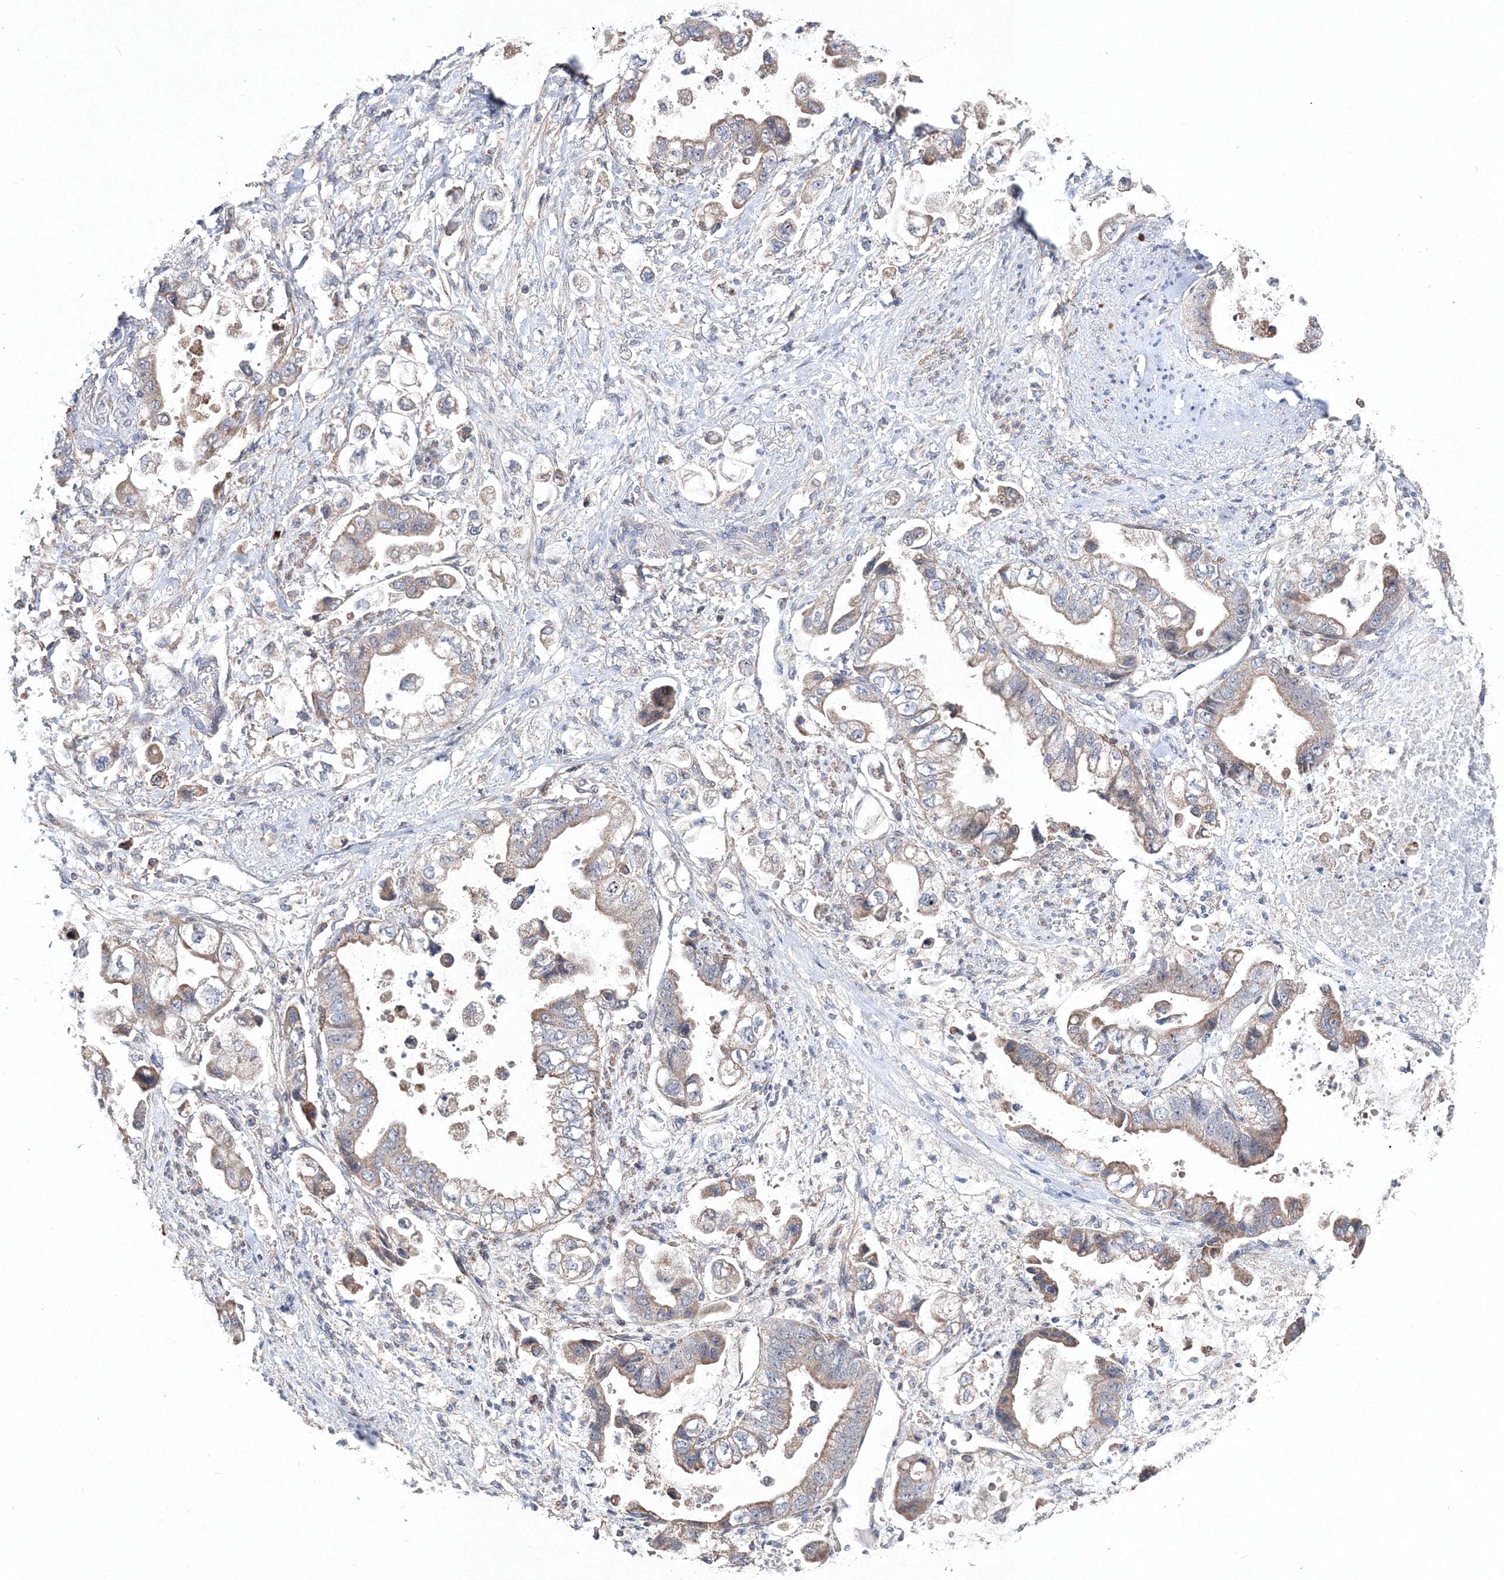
{"staining": {"intensity": "weak", "quantity": "<25%", "location": "cytoplasmic/membranous"}, "tissue": "stomach cancer", "cell_type": "Tumor cells", "image_type": "cancer", "snomed": [{"axis": "morphology", "description": "Adenocarcinoma, NOS"}, {"axis": "topography", "description": "Stomach"}], "caption": "IHC of human stomach cancer shows no positivity in tumor cells.", "gene": "PPP2R2B", "patient": {"sex": "male", "age": 62}}